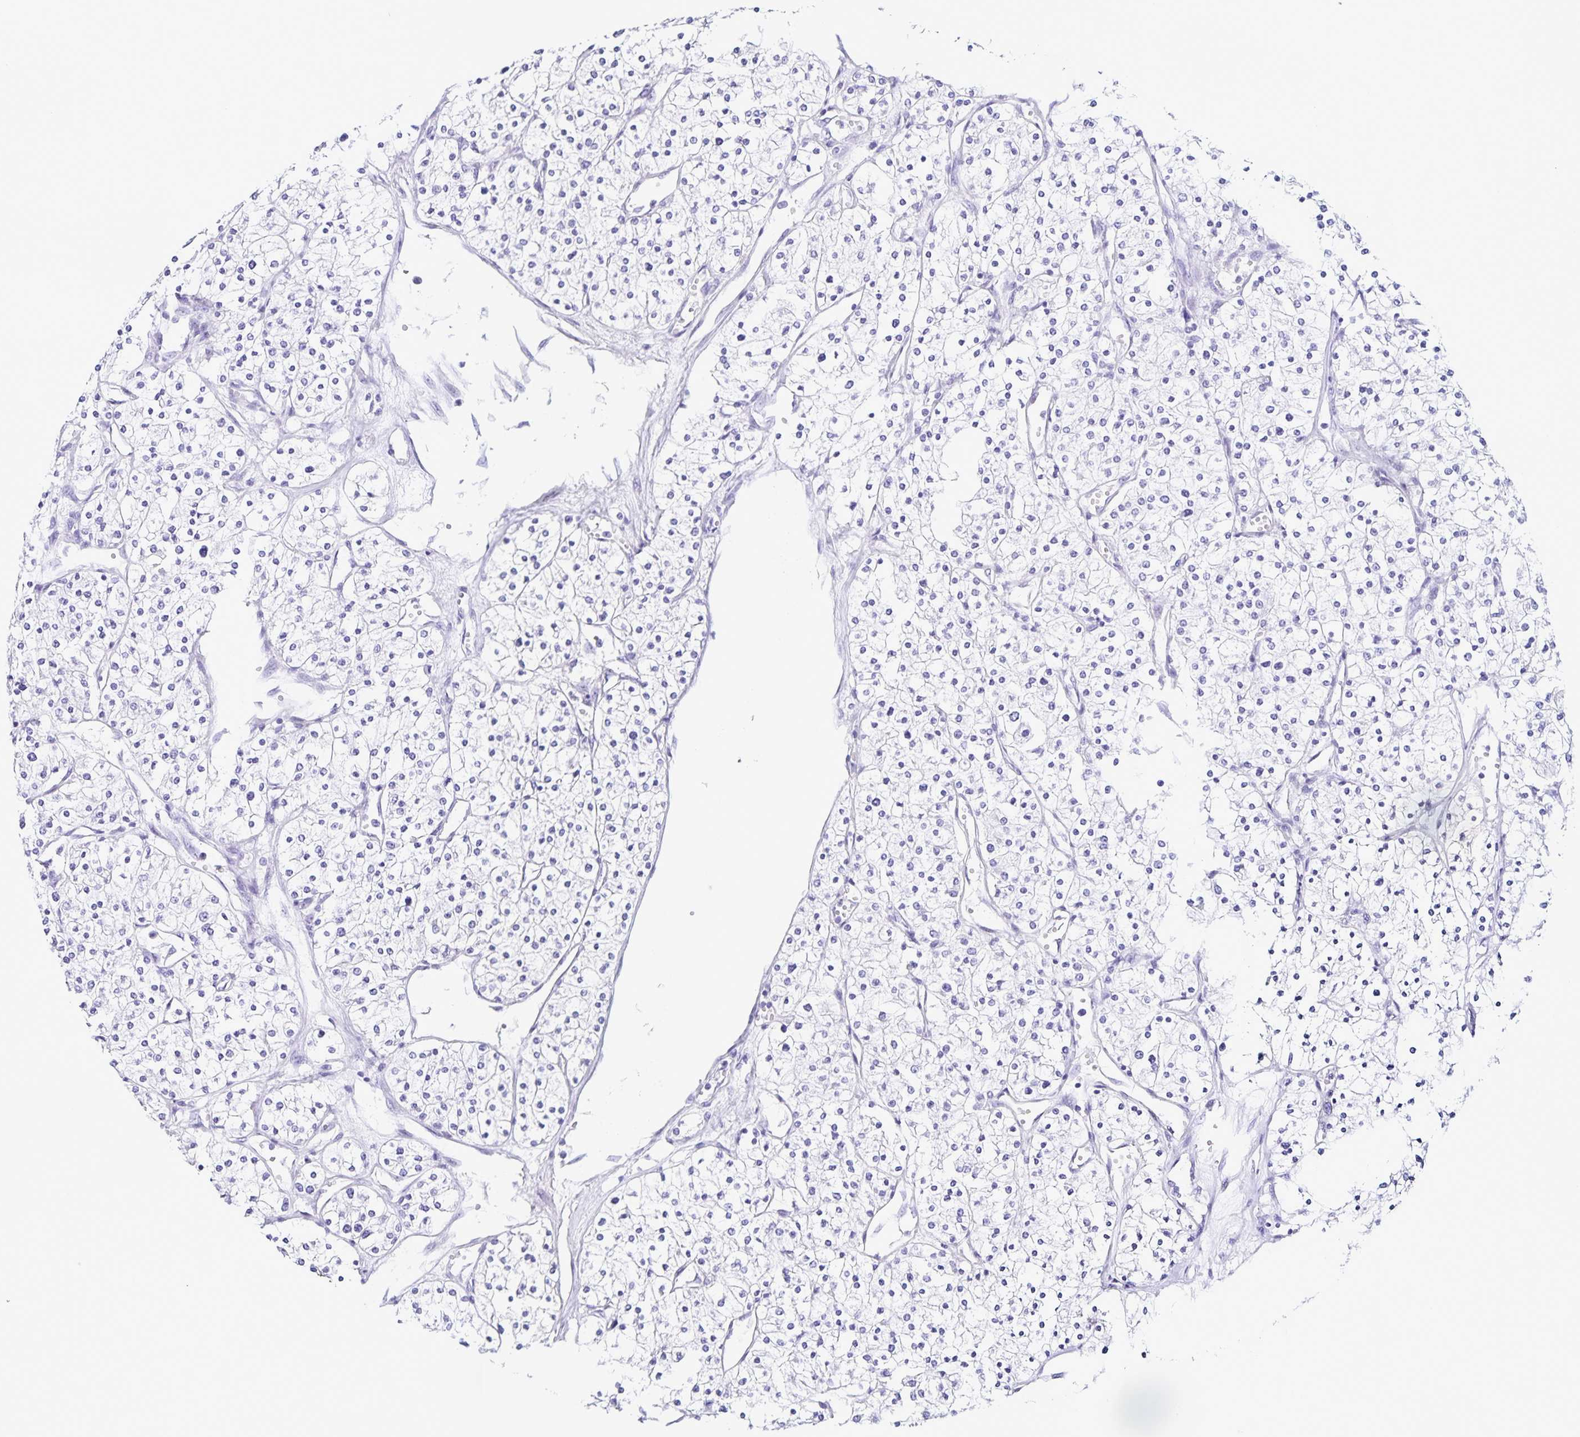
{"staining": {"intensity": "negative", "quantity": "none", "location": "none"}, "tissue": "renal cancer", "cell_type": "Tumor cells", "image_type": "cancer", "snomed": [{"axis": "morphology", "description": "Adenocarcinoma, NOS"}, {"axis": "topography", "description": "Kidney"}], "caption": "Tumor cells are negative for brown protein staining in adenocarcinoma (renal).", "gene": "FAM170A", "patient": {"sex": "male", "age": 80}}